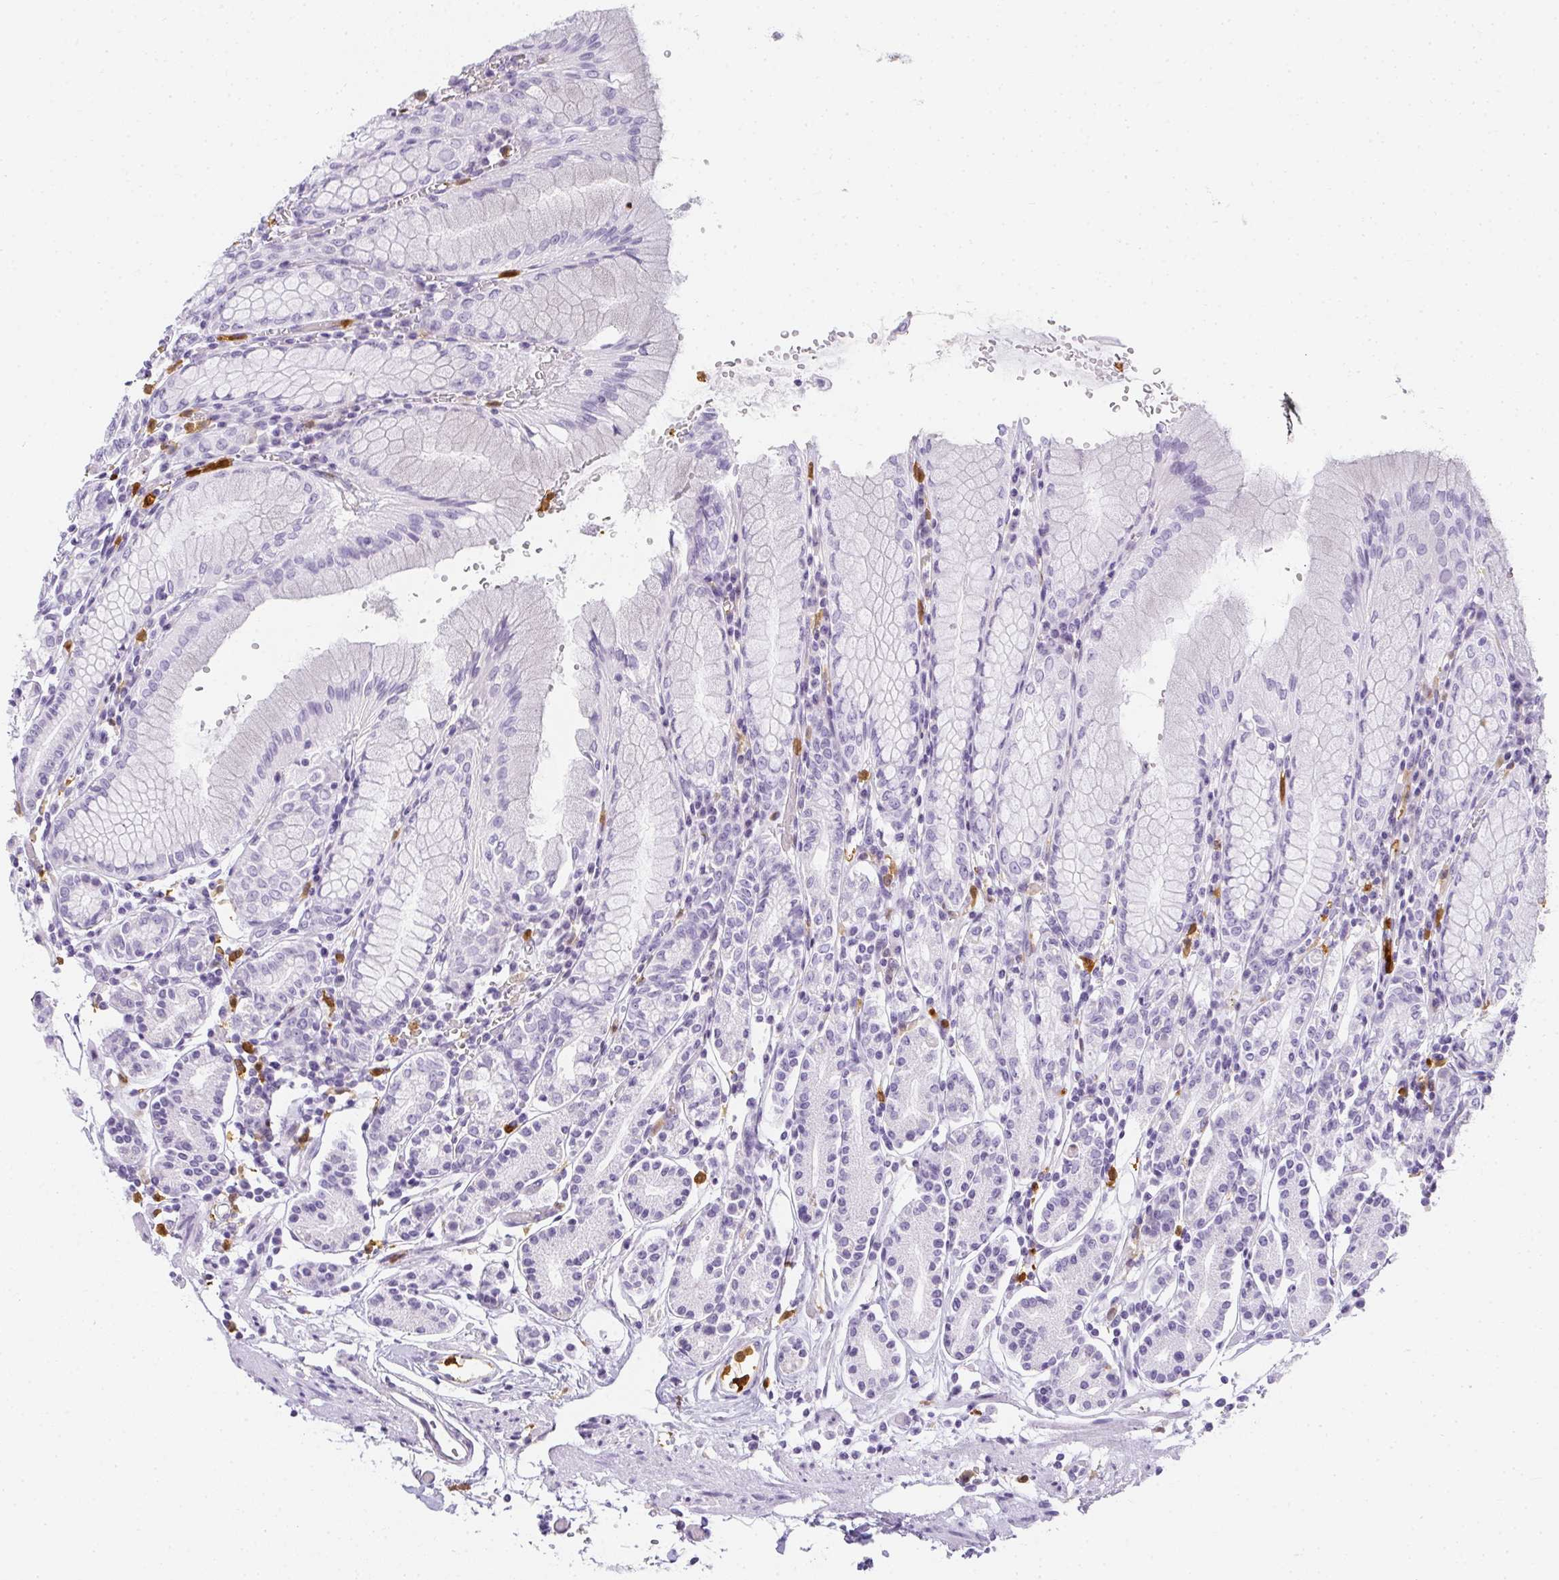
{"staining": {"intensity": "negative", "quantity": "none", "location": "none"}, "tissue": "stomach", "cell_type": "Glandular cells", "image_type": "normal", "snomed": [{"axis": "morphology", "description": "Normal tissue, NOS"}, {"axis": "topography", "description": "Stomach"}], "caption": "Glandular cells are negative for brown protein staining in normal stomach.", "gene": "HK3", "patient": {"sex": "female", "age": 62}}